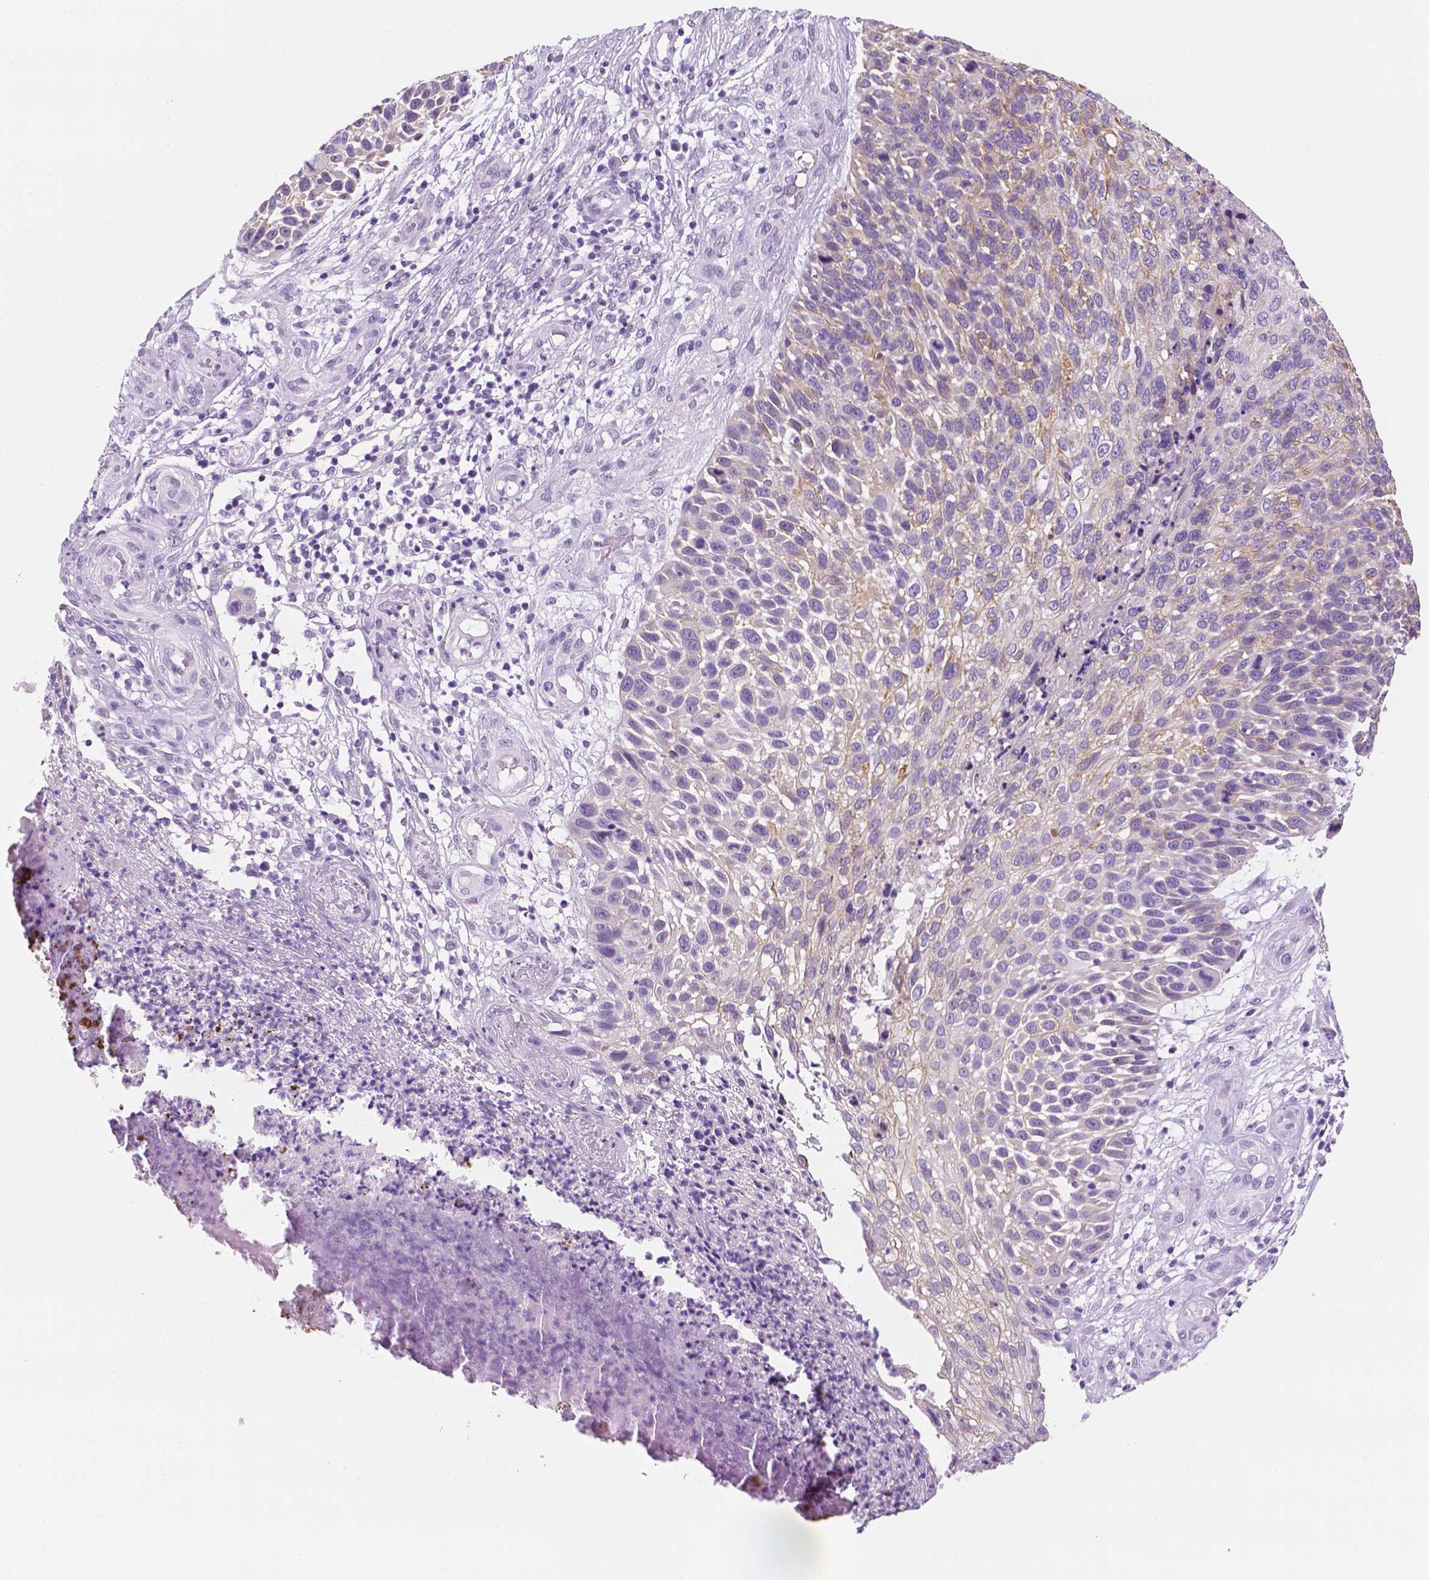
{"staining": {"intensity": "weak", "quantity": "25%-75%", "location": "cytoplasmic/membranous"}, "tissue": "skin cancer", "cell_type": "Tumor cells", "image_type": "cancer", "snomed": [{"axis": "morphology", "description": "Squamous cell carcinoma, NOS"}, {"axis": "topography", "description": "Skin"}], "caption": "Protein staining shows weak cytoplasmic/membranous expression in about 25%-75% of tumor cells in squamous cell carcinoma (skin).", "gene": "PPL", "patient": {"sex": "male", "age": 92}}